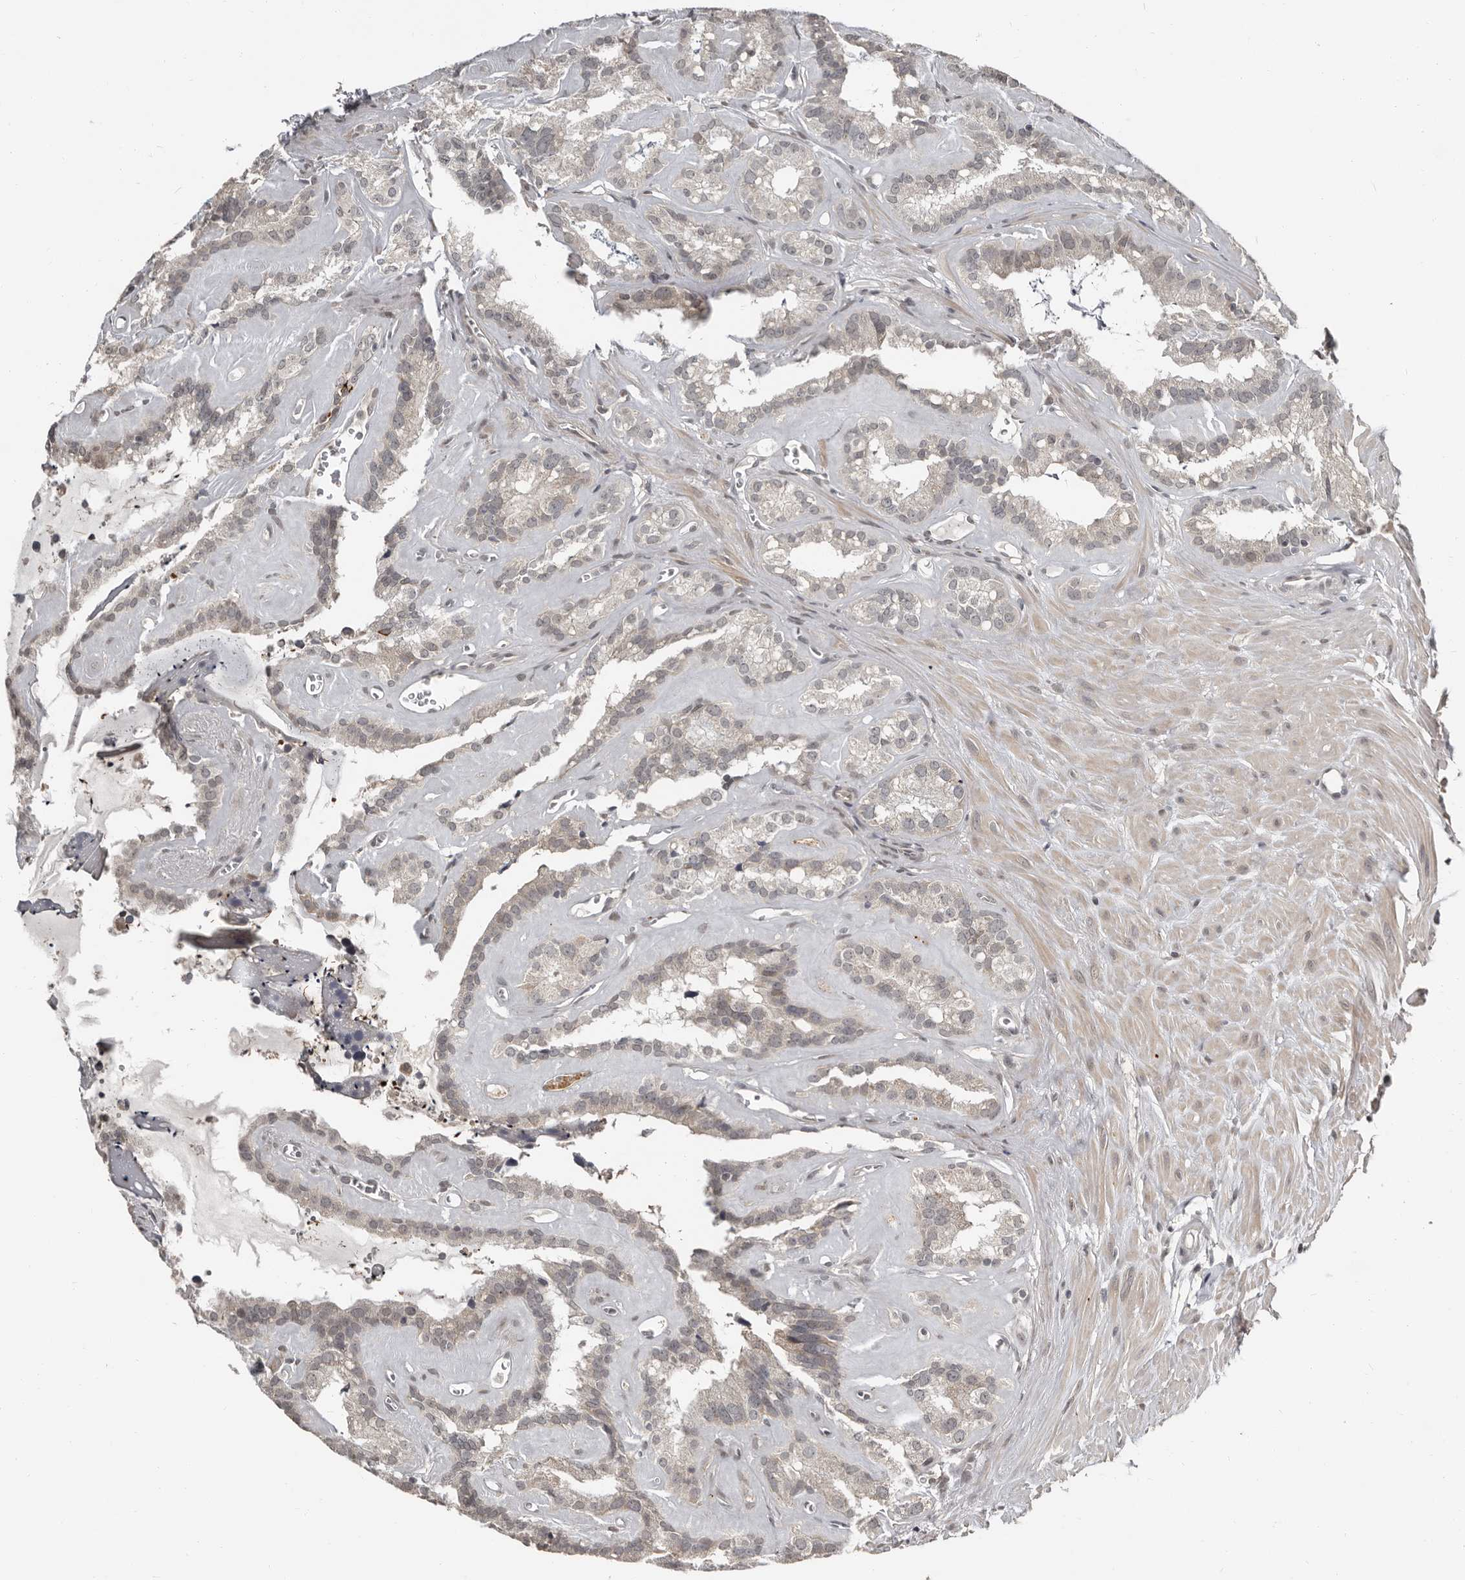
{"staining": {"intensity": "weak", "quantity": "<25%", "location": "cytoplasmic/membranous"}, "tissue": "seminal vesicle", "cell_type": "Glandular cells", "image_type": "normal", "snomed": [{"axis": "morphology", "description": "Normal tissue, NOS"}, {"axis": "topography", "description": "Prostate"}, {"axis": "topography", "description": "Seminal veicle"}], "caption": "Immunohistochemistry (IHC) histopathology image of benign human seminal vesicle stained for a protein (brown), which shows no positivity in glandular cells. Brightfield microscopy of immunohistochemistry stained with DAB (3,3'-diaminobenzidine) (brown) and hematoxylin (blue), captured at high magnification.", "gene": "APOL6", "patient": {"sex": "male", "age": 59}}